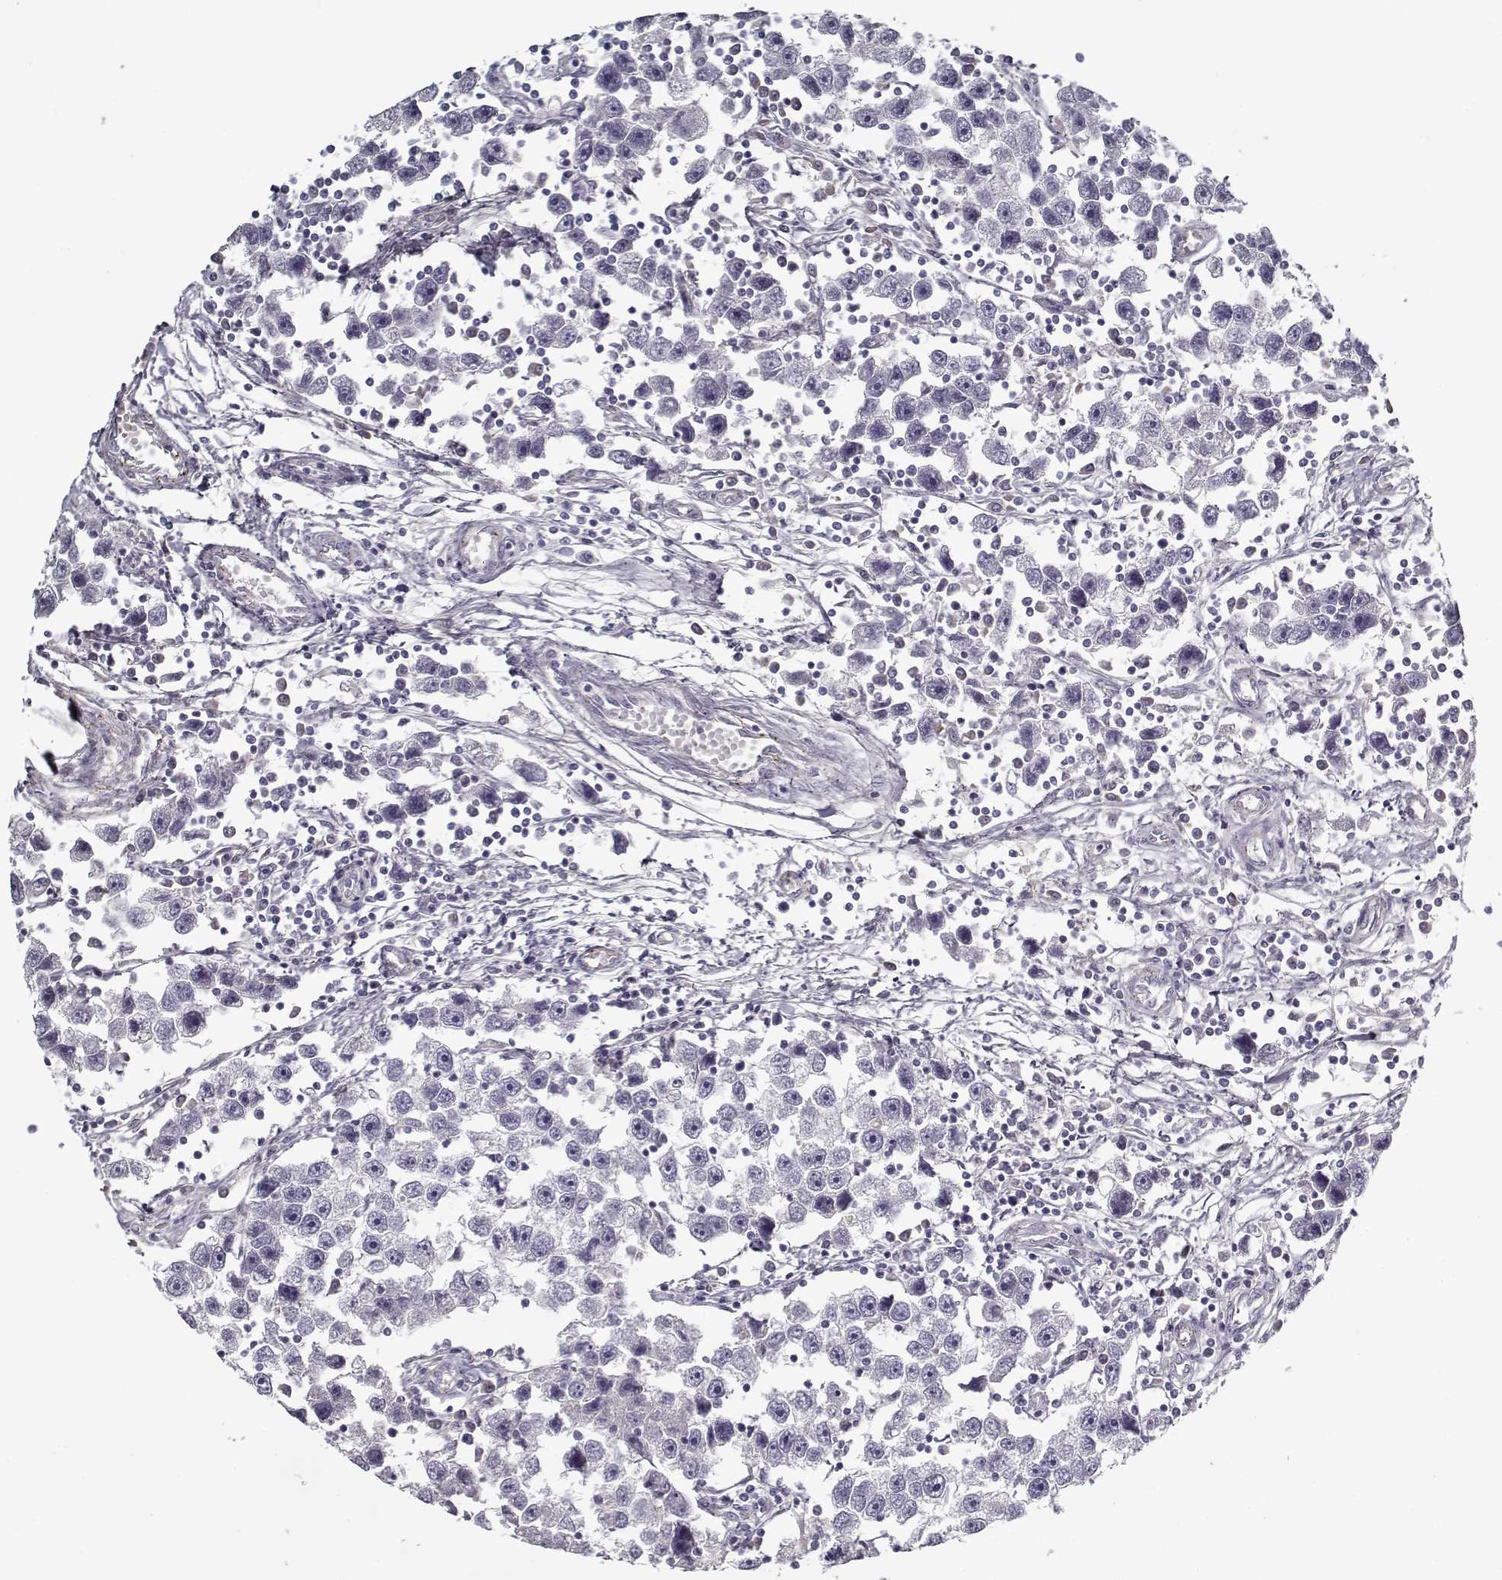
{"staining": {"intensity": "negative", "quantity": "none", "location": "none"}, "tissue": "testis cancer", "cell_type": "Tumor cells", "image_type": "cancer", "snomed": [{"axis": "morphology", "description": "Seminoma, NOS"}, {"axis": "topography", "description": "Testis"}], "caption": "A micrograph of seminoma (testis) stained for a protein shows no brown staining in tumor cells.", "gene": "UNC13D", "patient": {"sex": "male", "age": 30}}